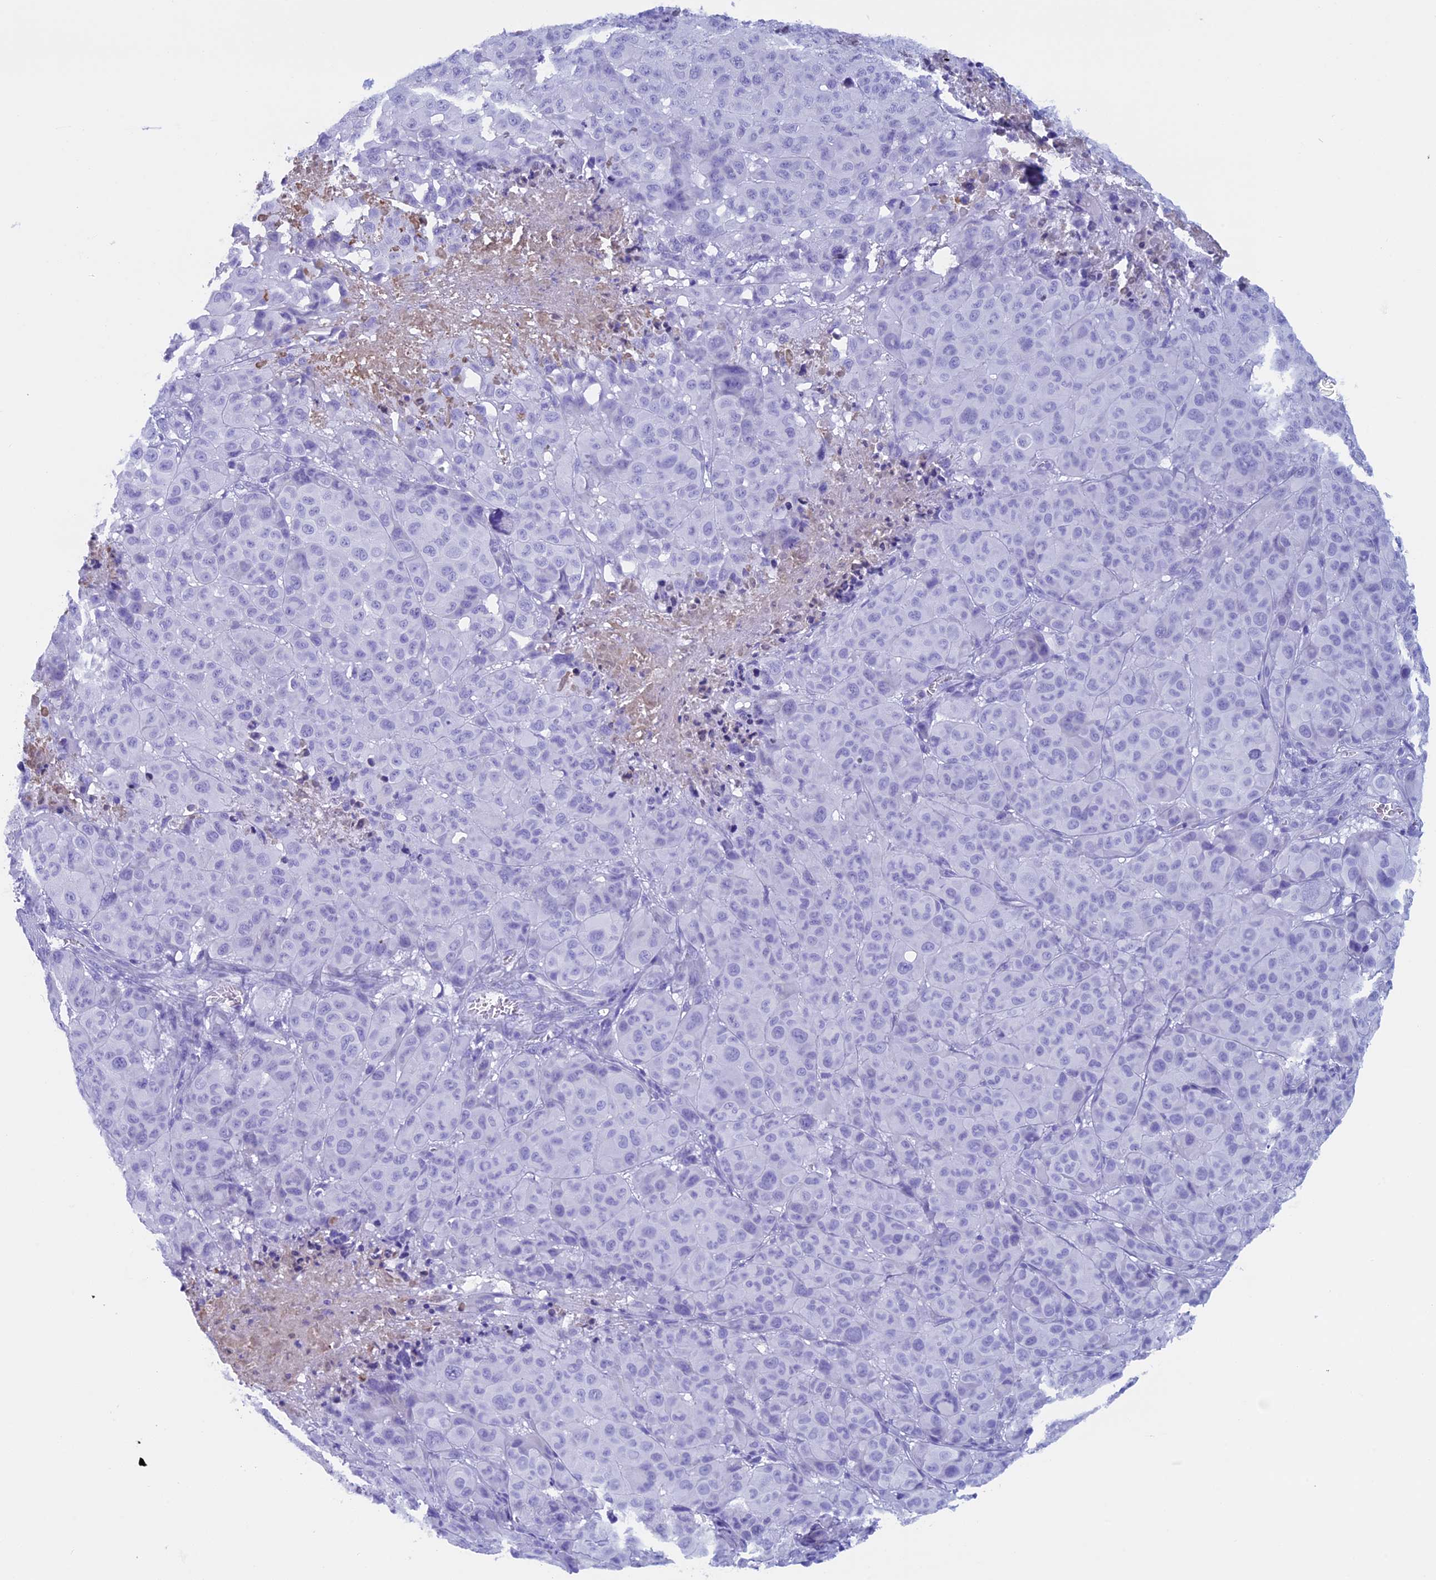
{"staining": {"intensity": "negative", "quantity": "none", "location": "none"}, "tissue": "melanoma", "cell_type": "Tumor cells", "image_type": "cancer", "snomed": [{"axis": "morphology", "description": "Malignant melanoma, NOS"}, {"axis": "topography", "description": "Skin"}], "caption": "Melanoma was stained to show a protein in brown. There is no significant positivity in tumor cells.", "gene": "FAM169A", "patient": {"sex": "male", "age": 73}}